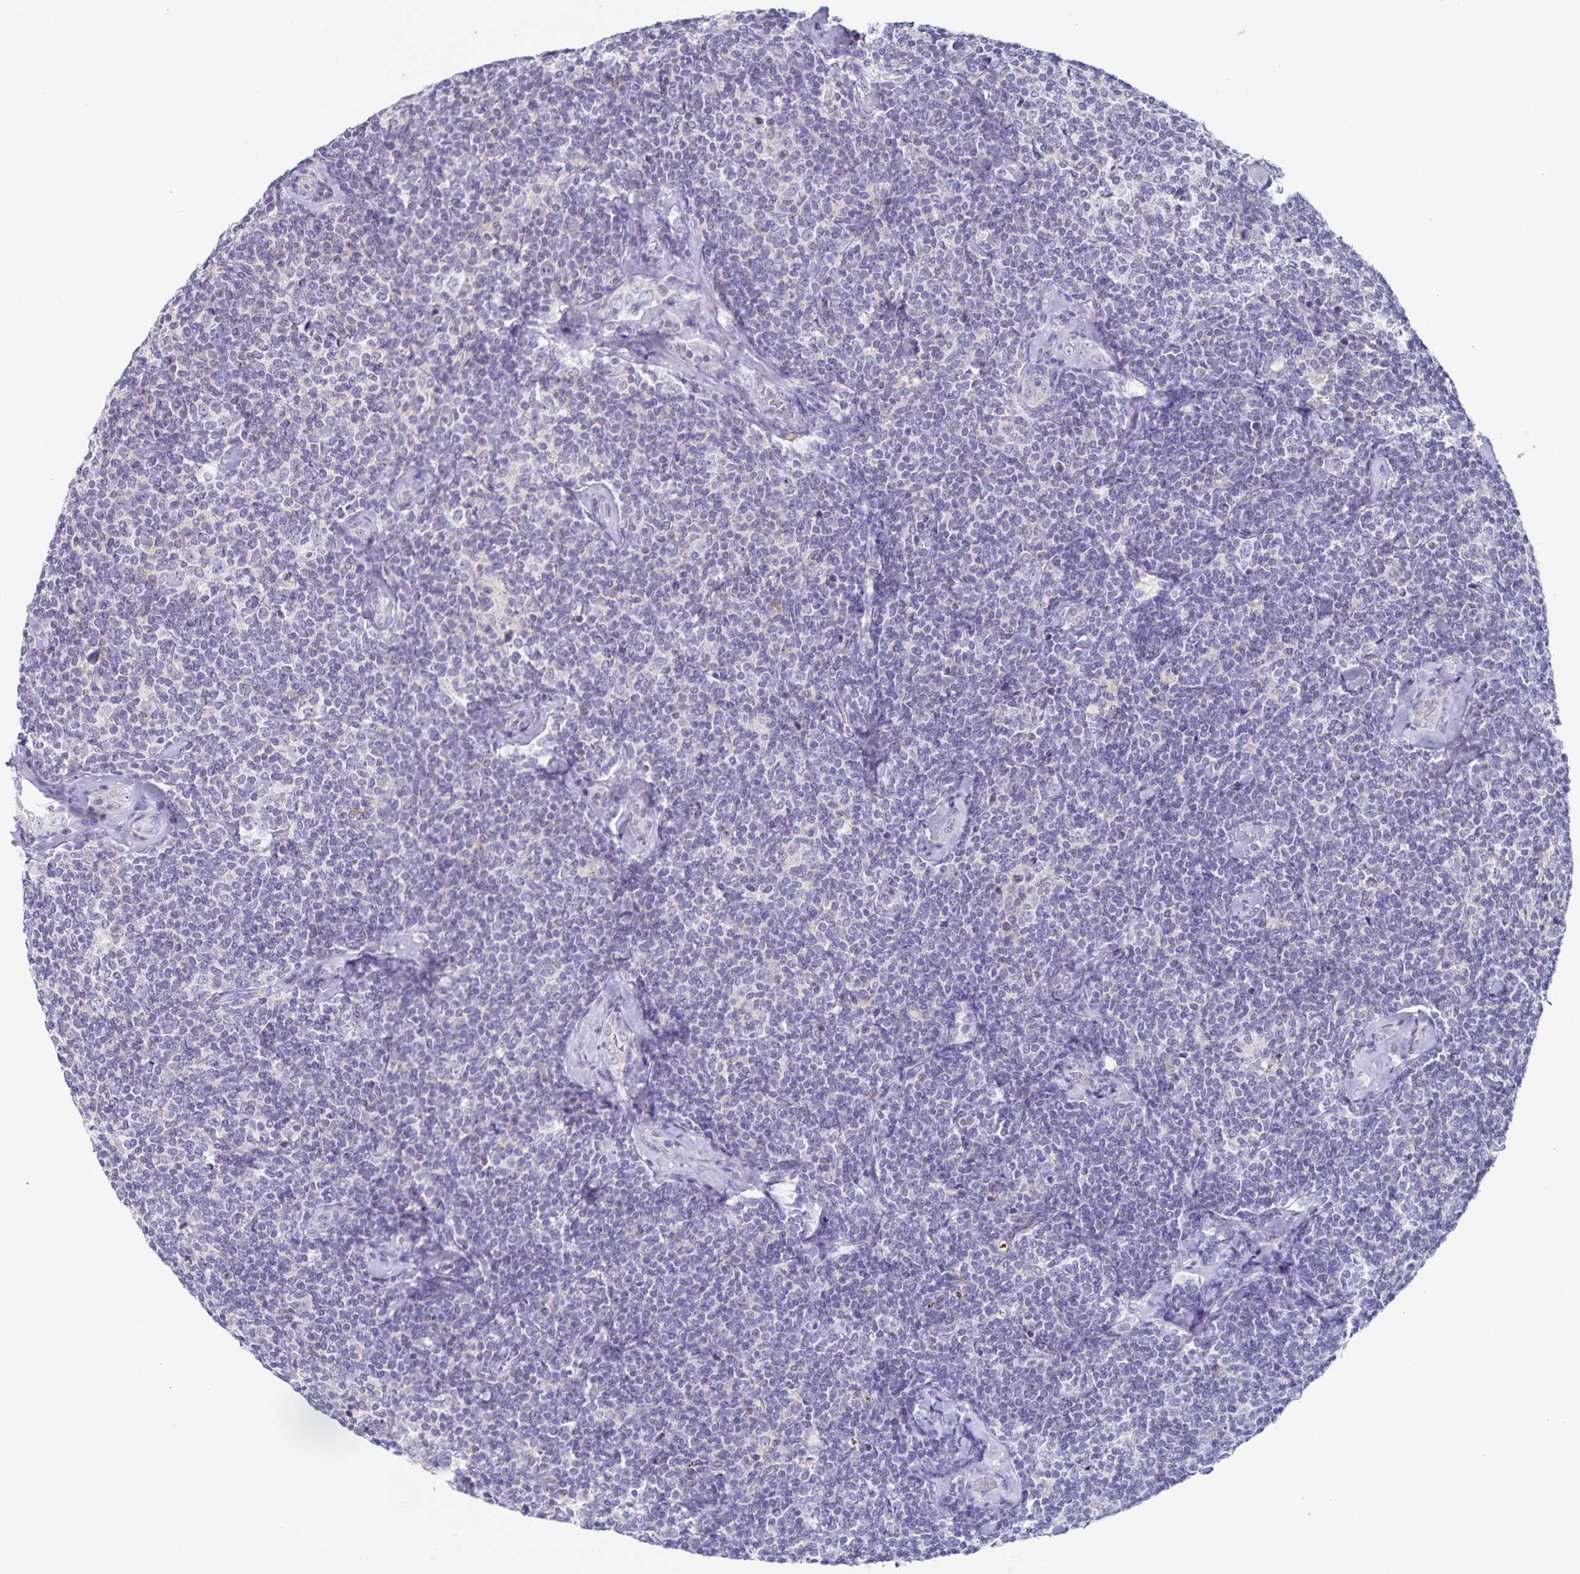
{"staining": {"intensity": "negative", "quantity": "none", "location": "none"}, "tissue": "lymphoma", "cell_type": "Tumor cells", "image_type": "cancer", "snomed": [{"axis": "morphology", "description": "Malignant lymphoma, non-Hodgkin's type, Low grade"}, {"axis": "topography", "description": "Lymph node"}], "caption": "Immunohistochemical staining of human lymphoma reveals no significant positivity in tumor cells.", "gene": "RPL36A", "patient": {"sex": "female", "age": 56}}